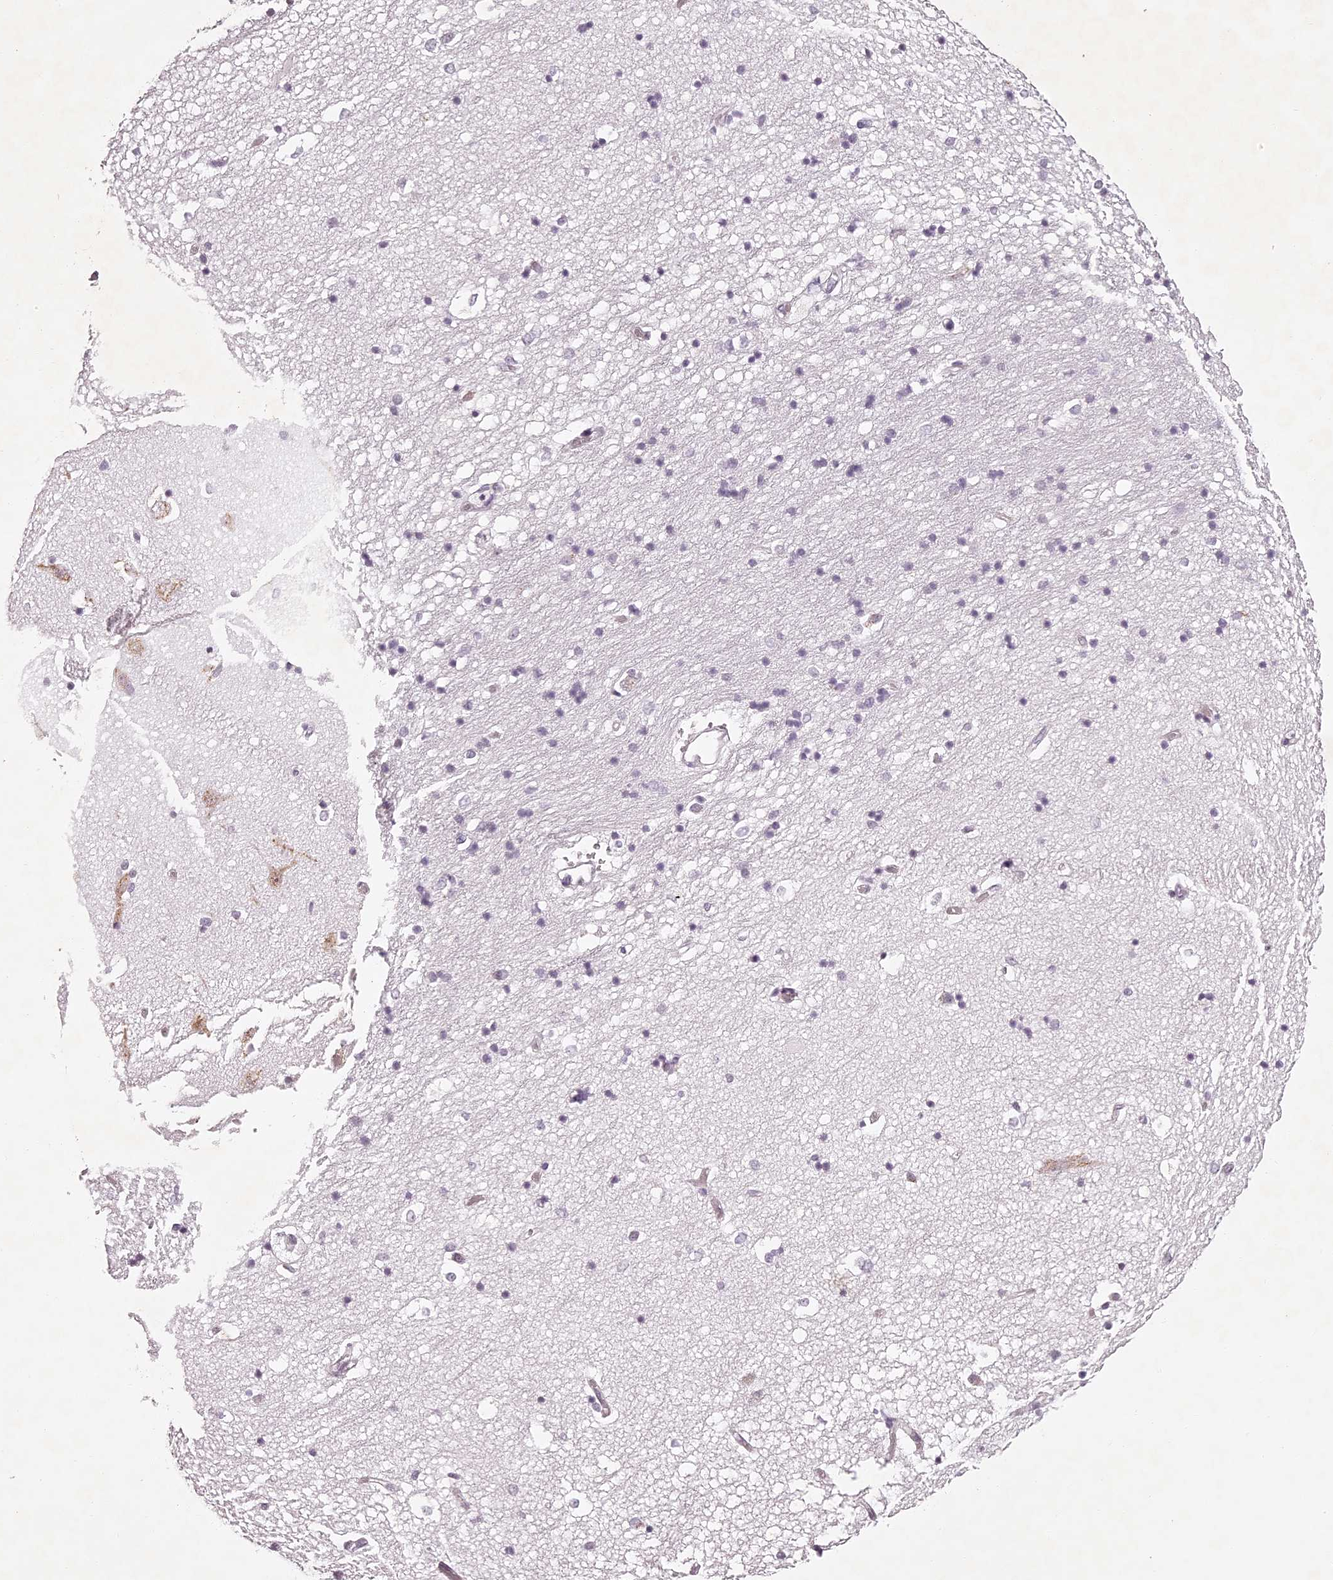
{"staining": {"intensity": "negative", "quantity": "none", "location": "none"}, "tissue": "hippocampus", "cell_type": "Glial cells", "image_type": "normal", "snomed": [{"axis": "morphology", "description": "Normal tissue, NOS"}, {"axis": "topography", "description": "Hippocampus"}], "caption": "IHC of normal hippocampus reveals no staining in glial cells. (DAB (3,3'-diaminobenzidine) immunohistochemistry (IHC) with hematoxylin counter stain).", "gene": "ELAPOR1", "patient": {"sex": "male", "age": 45}}